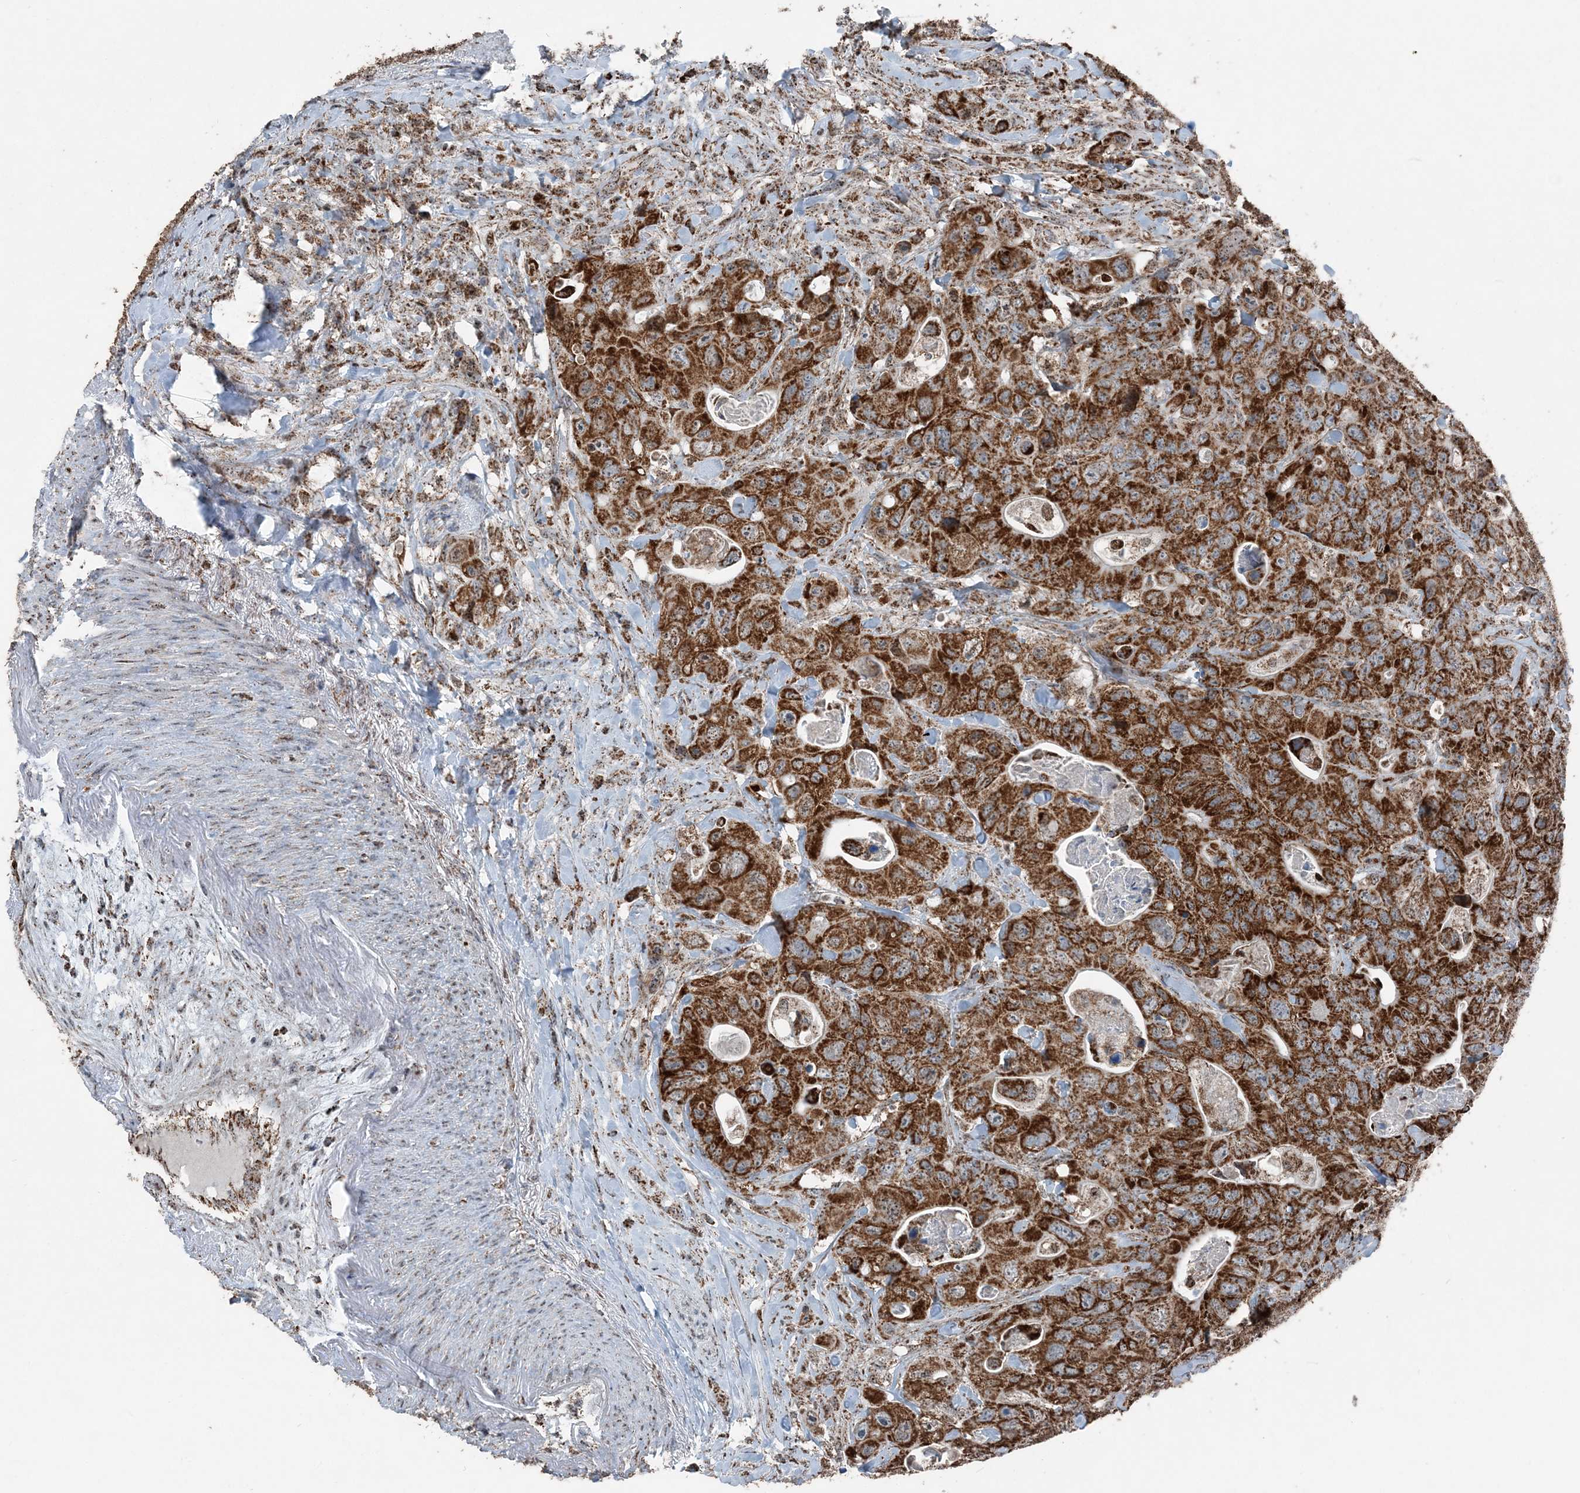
{"staining": {"intensity": "strong", "quantity": ">75%", "location": "cytoplasmic/membranous"}, "tissue": "colorectal cancer", "cell_type": "Tumor cells", "image_type": "cancer", "snomed": [{"axis": "morphology", "description": "Adenocarcinoma, NOS"}, {"axis": "topography", "description": "Colon"}], "caption": "A histopathology image showing strong cytoplasmic/membranous expression in about >75% of tumor cells in colorectal adenocarcinoma, as visualized by brown immunohistochemical staining.", "gene": "SUCLG1", "patient": {"sex": "female", "age": 46}}